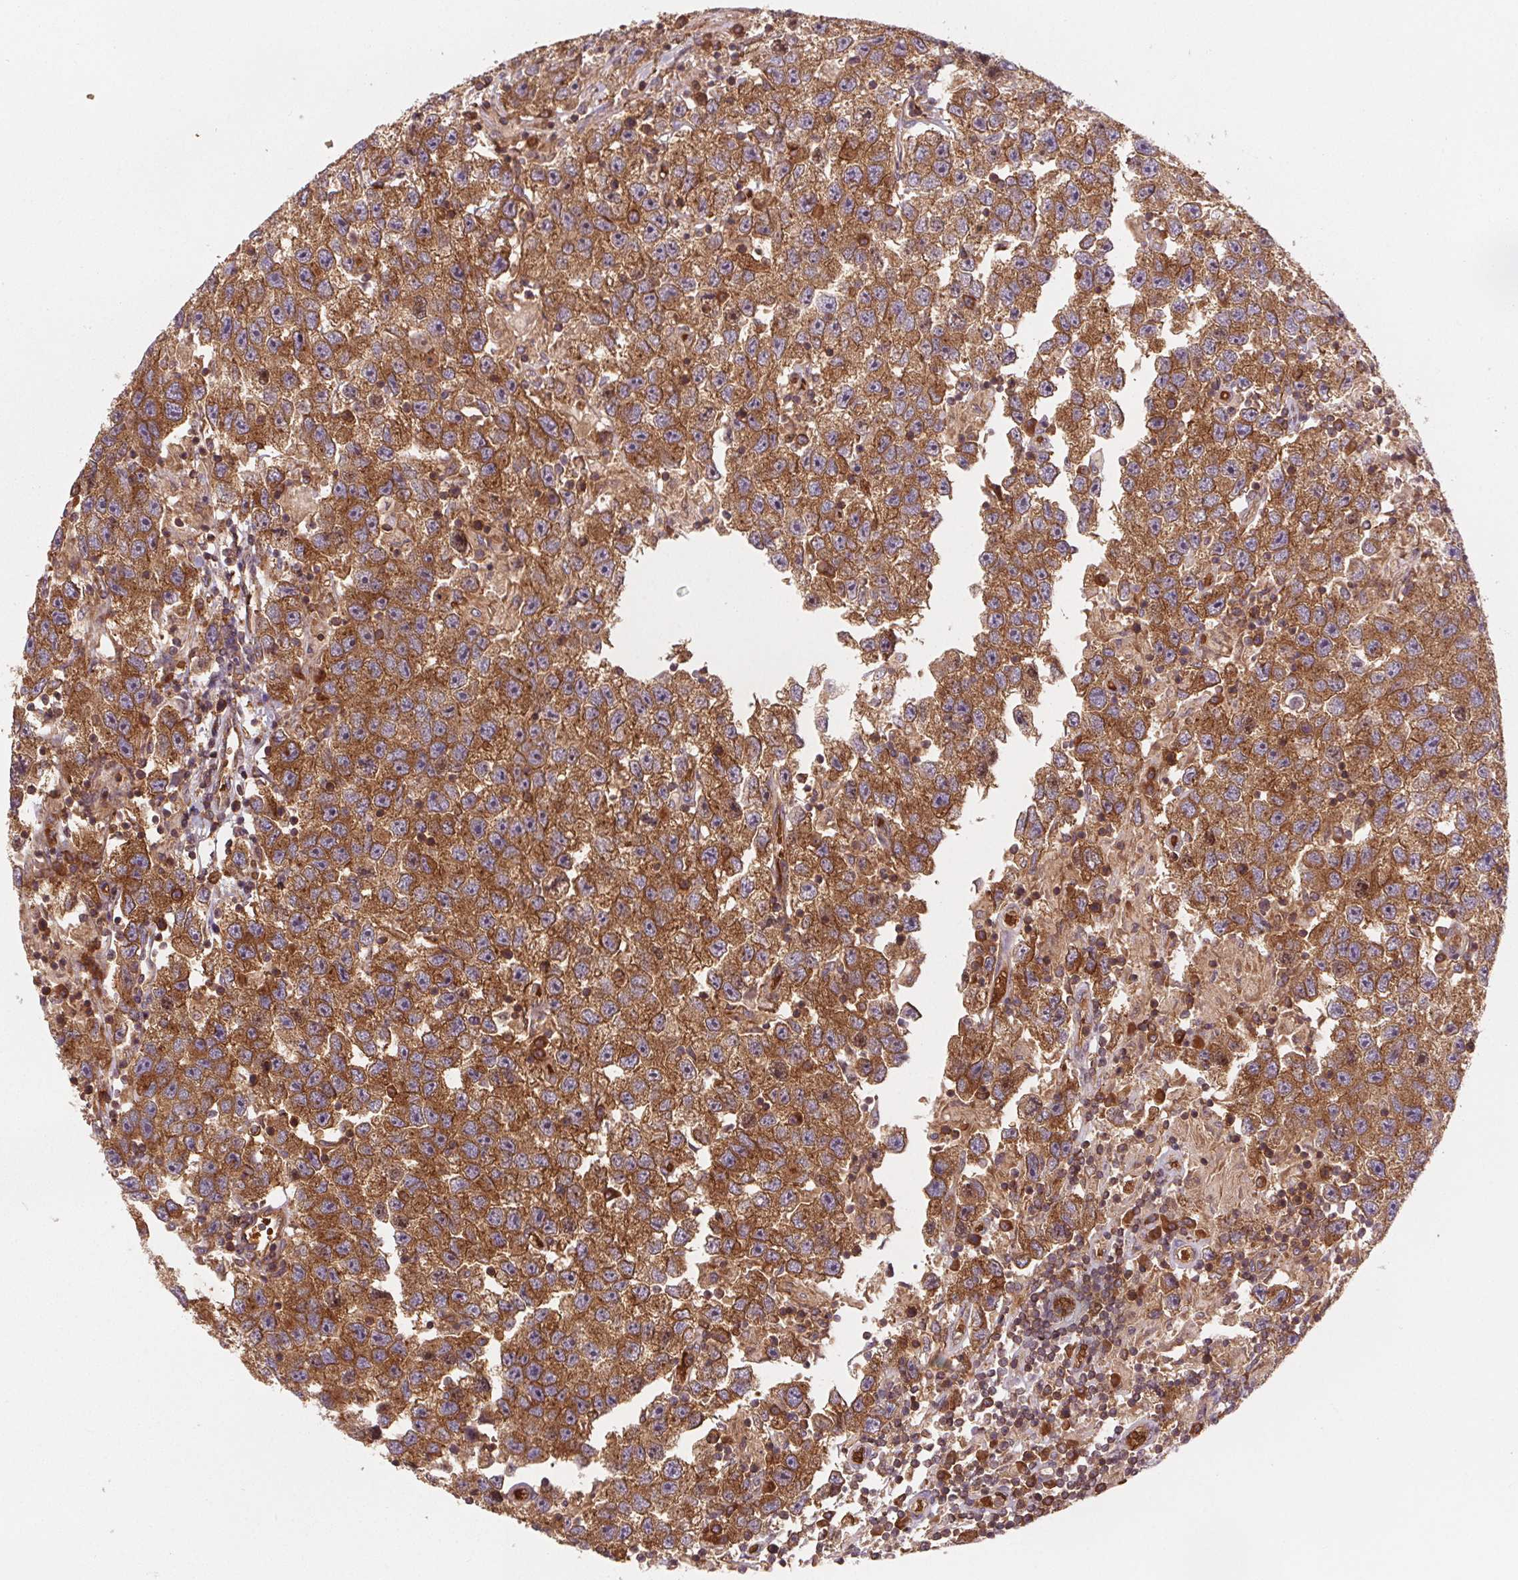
{"staining": {"intensity": "moderate", "quantity": ">75%", "location": "cytoplasmic/membranous"}, "tissue": "testis cancer", "cell_type": "Tumor cells", "image_type": "cancer", "snomed": [{"axis": "morphology", "description": "Seminoma, NOS"}, {"axis": "topography", "description": "Testis"}], "caption": "IHC staining of testis cancer (seminoma), which exhibits medium levels of moderate cytoplasmic/membranous expression in approximately >75% of tumor cells indicating moderate cytoplasmic/membranous protein positivity. The staining was performed using DAB (brown) for protein detection and nuclei were counterstained in hematoxylin (blue).", "gene": "EIF3D", "patient": {"sex": "male", "age": 26}}